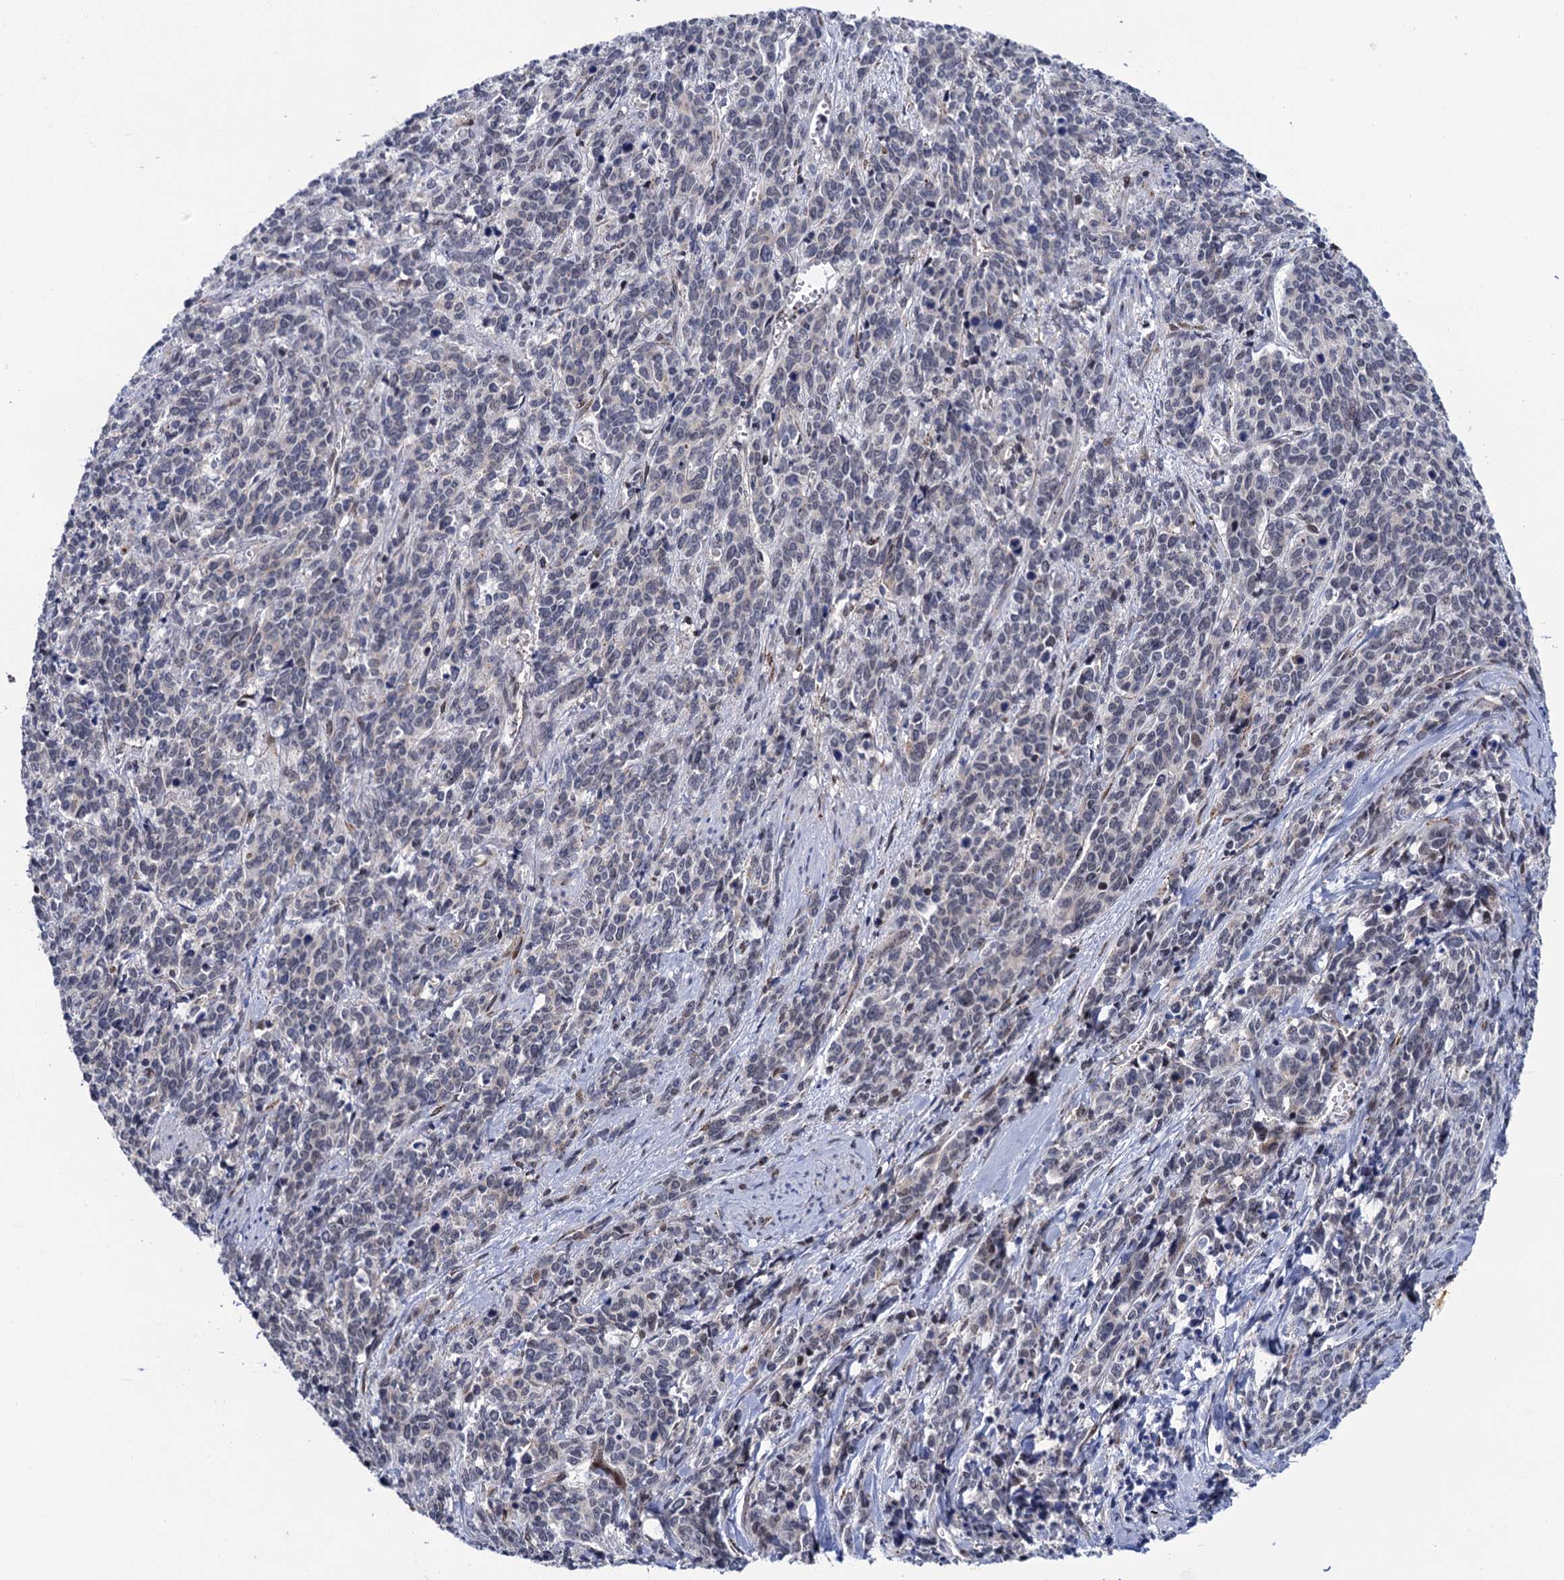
{"staining": {"intensity": "negative", "quantity": "none", "location": "none"}, "tissue": "cervical cancer", "cell_type": "Tumor cells", "image_type": "cancer", "snomed": [{"axis": "morphology", "description": "Squamous cell carcinoma, NOS"}, {"axis": "topography", "description": "Cervix"}], "caption": "This is a photomicrograph of immunohistochemistry (IHC) staining of cervical cancer, which shows no expression in tumor cells. (DAB (3,3'-diaminobenzidine) IHC visualized using brightfield microscopy, high magnification).", "gene": "THAP2", "patient": {"sex": "female", "age": 60}}